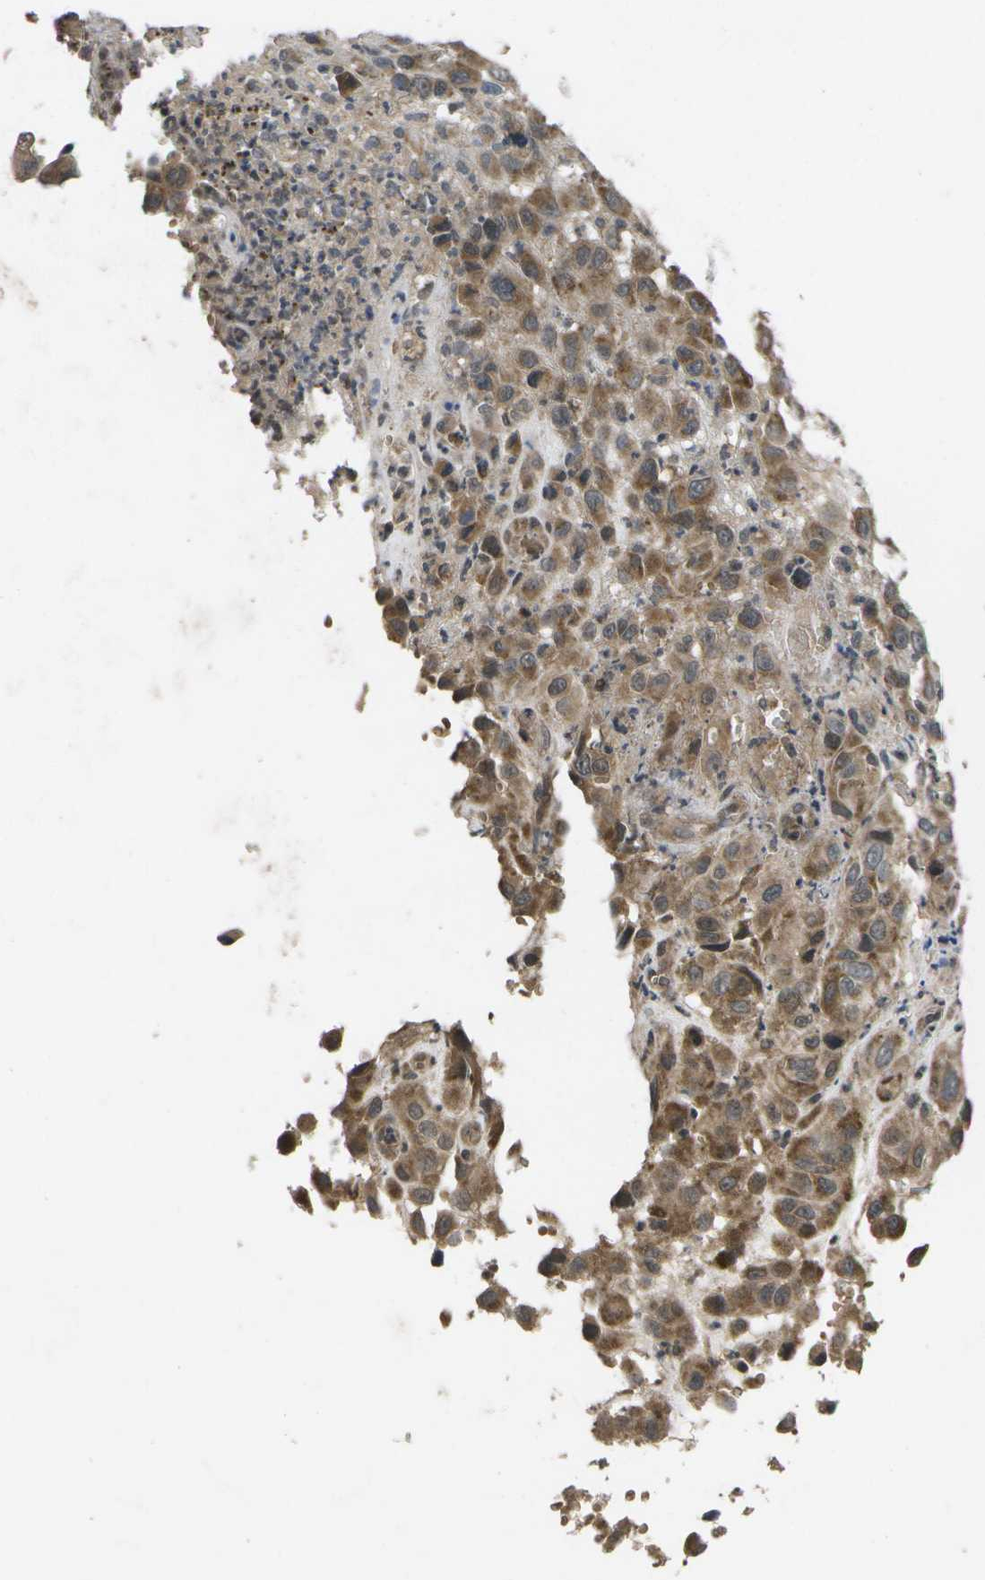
{"staining": {"intensity": "moderate", "quantity": ">75%", "location": "cytoplasmic/membranous"}, "tissue": "melanoma", "cell_type": "Tumor cells", "image_type": "cancer", "snomed": [{"axis": "morphology", "description": "Malignant melanoma, NOS"}, {"axis": "topography", "description": "Skin"}], "caption": "Immunohistochemical staining of malignant melanoma shows medium levels of moderate cytoplasmic/membranous protein staining in about >75% of tumor cells. The staining was performed using DAB to visualize the protein expression in brown, while the nuclei were stained in blue with hematoxylin (Magnification: 20x).", "gene": "ALAS1", "patient": {"sex": "female", "age": 21}}